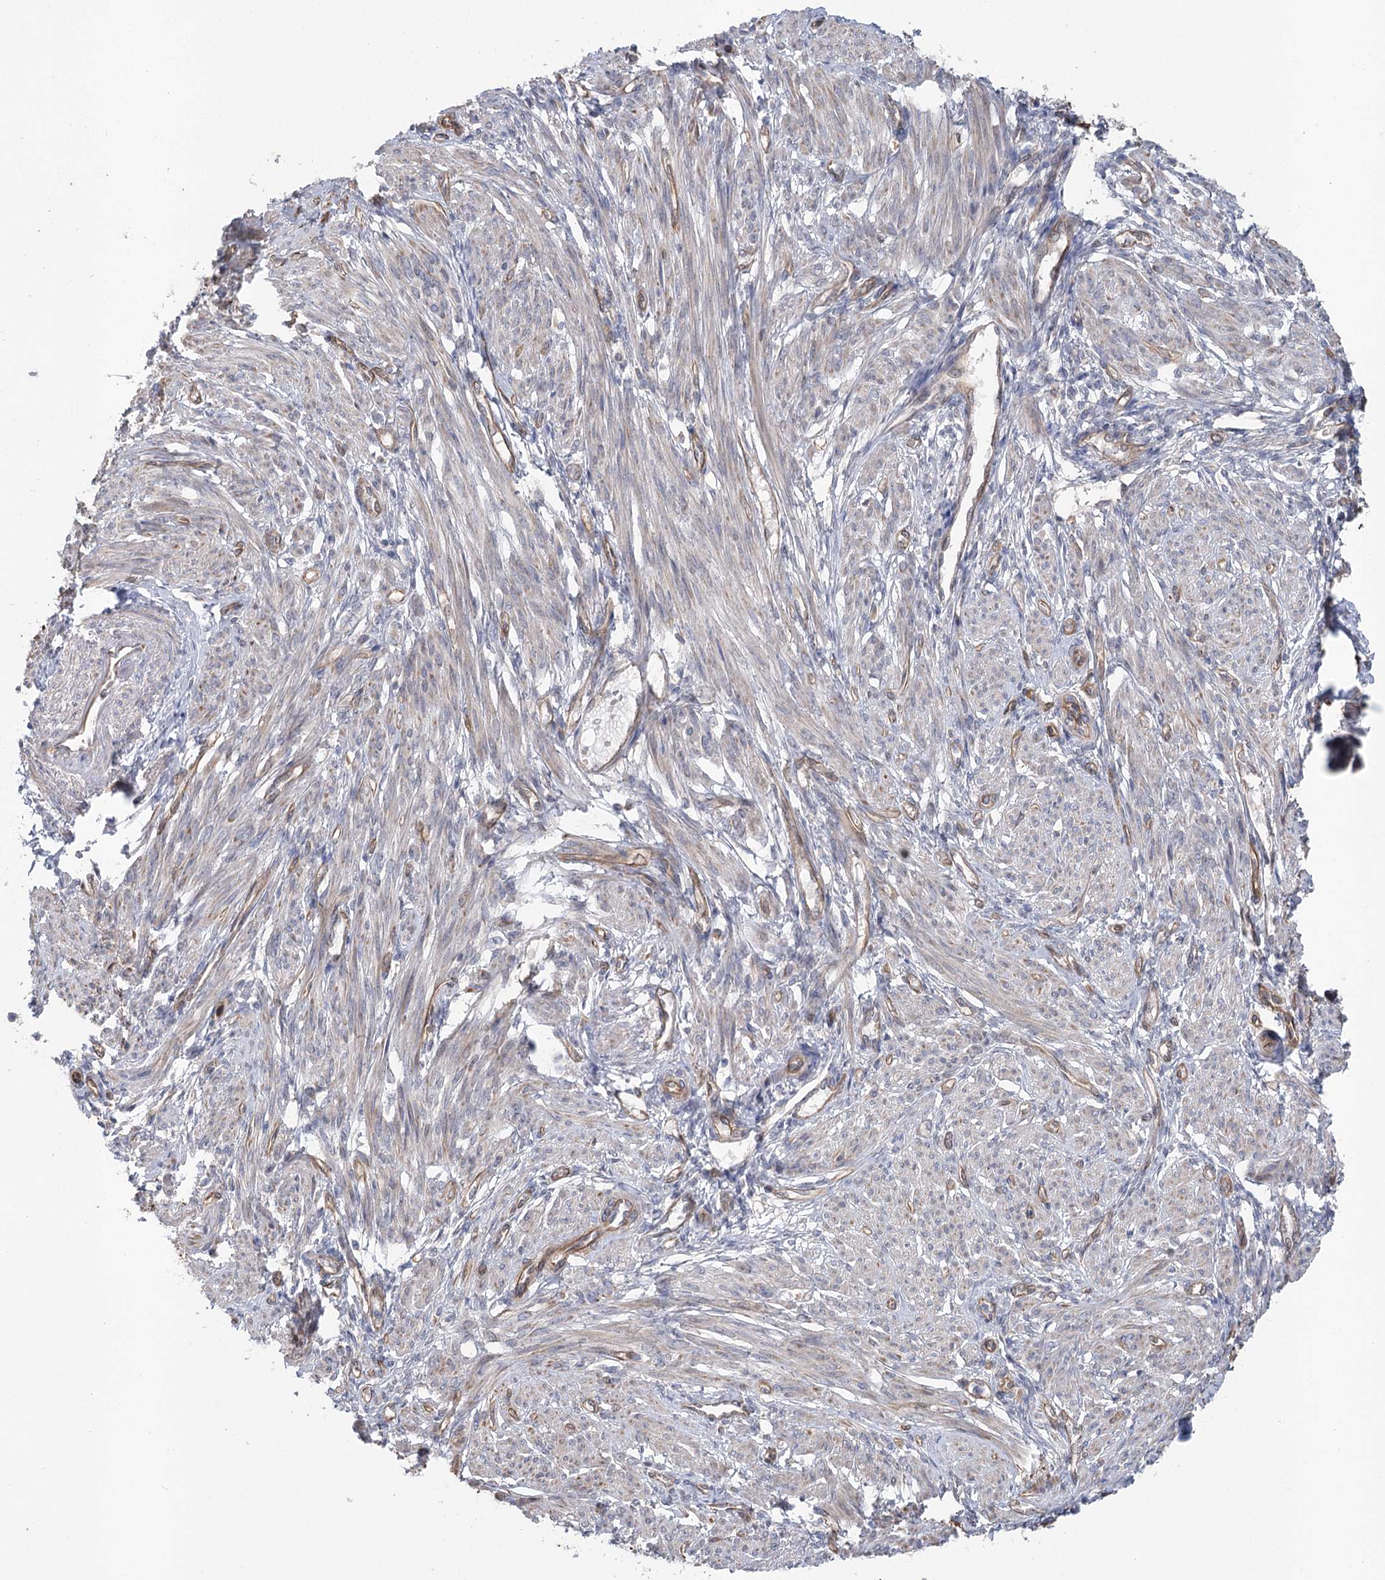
{"staining": {"intensity": "weak", "quantity": "<25%", "location": "cytoplasmic/membranous"}, "tissue": "smooth muscle", "cell_type": "Smooth muscle cells", "image_type": "normal", "snomed": [{"axis": "morphology", "description": "Normal tissue, NOS"}, {"axis": "topography", "description": "Smooth muscle"}], "caption": "A high-resolution photomicrograph shows immunohistochemistry staining of benign smooth muscle, which demonstrates no significant expression in smooth muscle cells.", "gene": "RWDD4", "patient": {"sex": "female", "age": 39}}